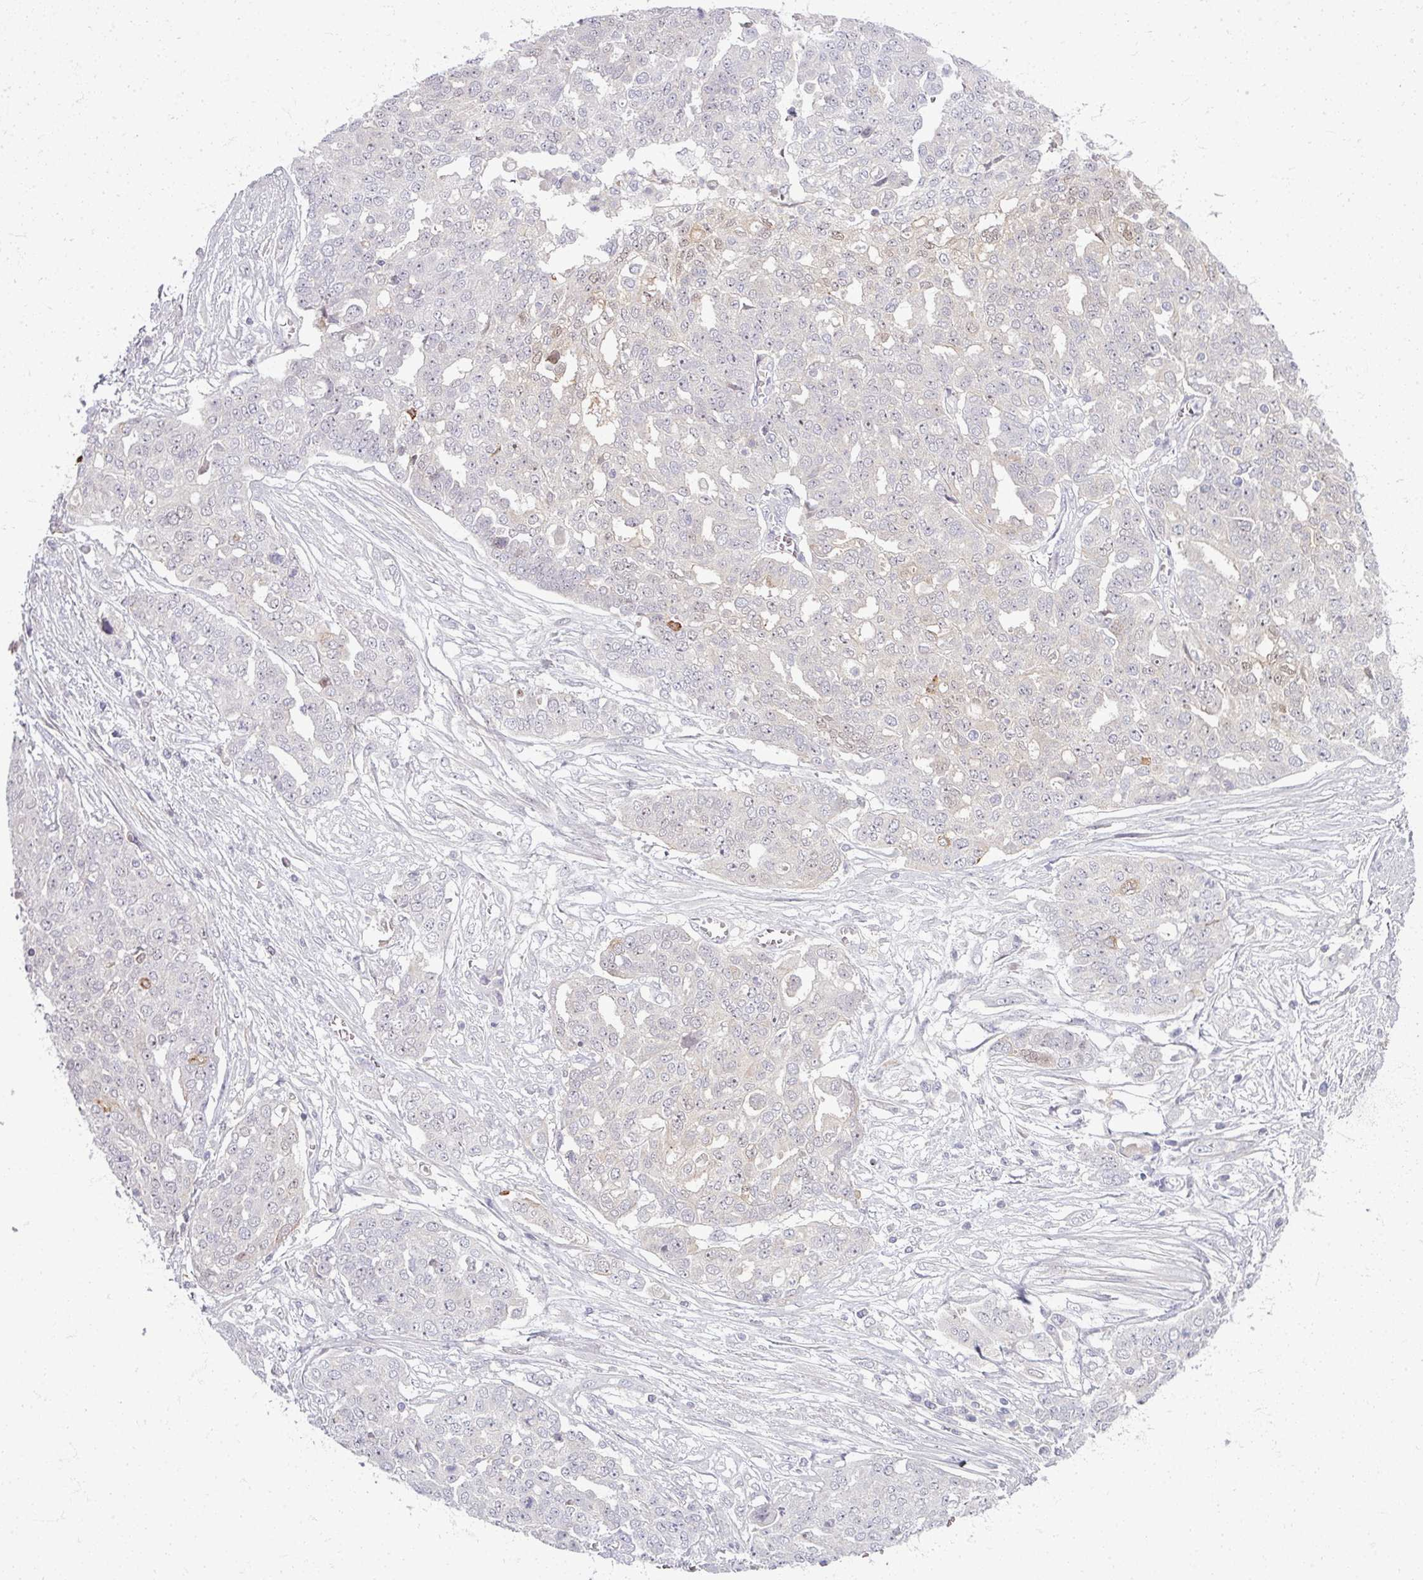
{"staining": {"intensity": "negative", "quantity": "none", "location": "none"}, "tissue": "ovarian cancer", "cell_type": "Tumor cells", "image_type": "cancer", "snomed": [{"axis": "morphology", "description": "Cystadenocarcinoma, serous, NOS"}, {"axis": "topography", "description": "Soft tissue"}, {"axis": "topography", "description": "Ovary"}], "caption": "Immunohistochemical staining of human ovarian cancer displays no significant staining in tumor cells.", "gene": "TTLL7", "patient": {"sex": "female", "age": 57}}